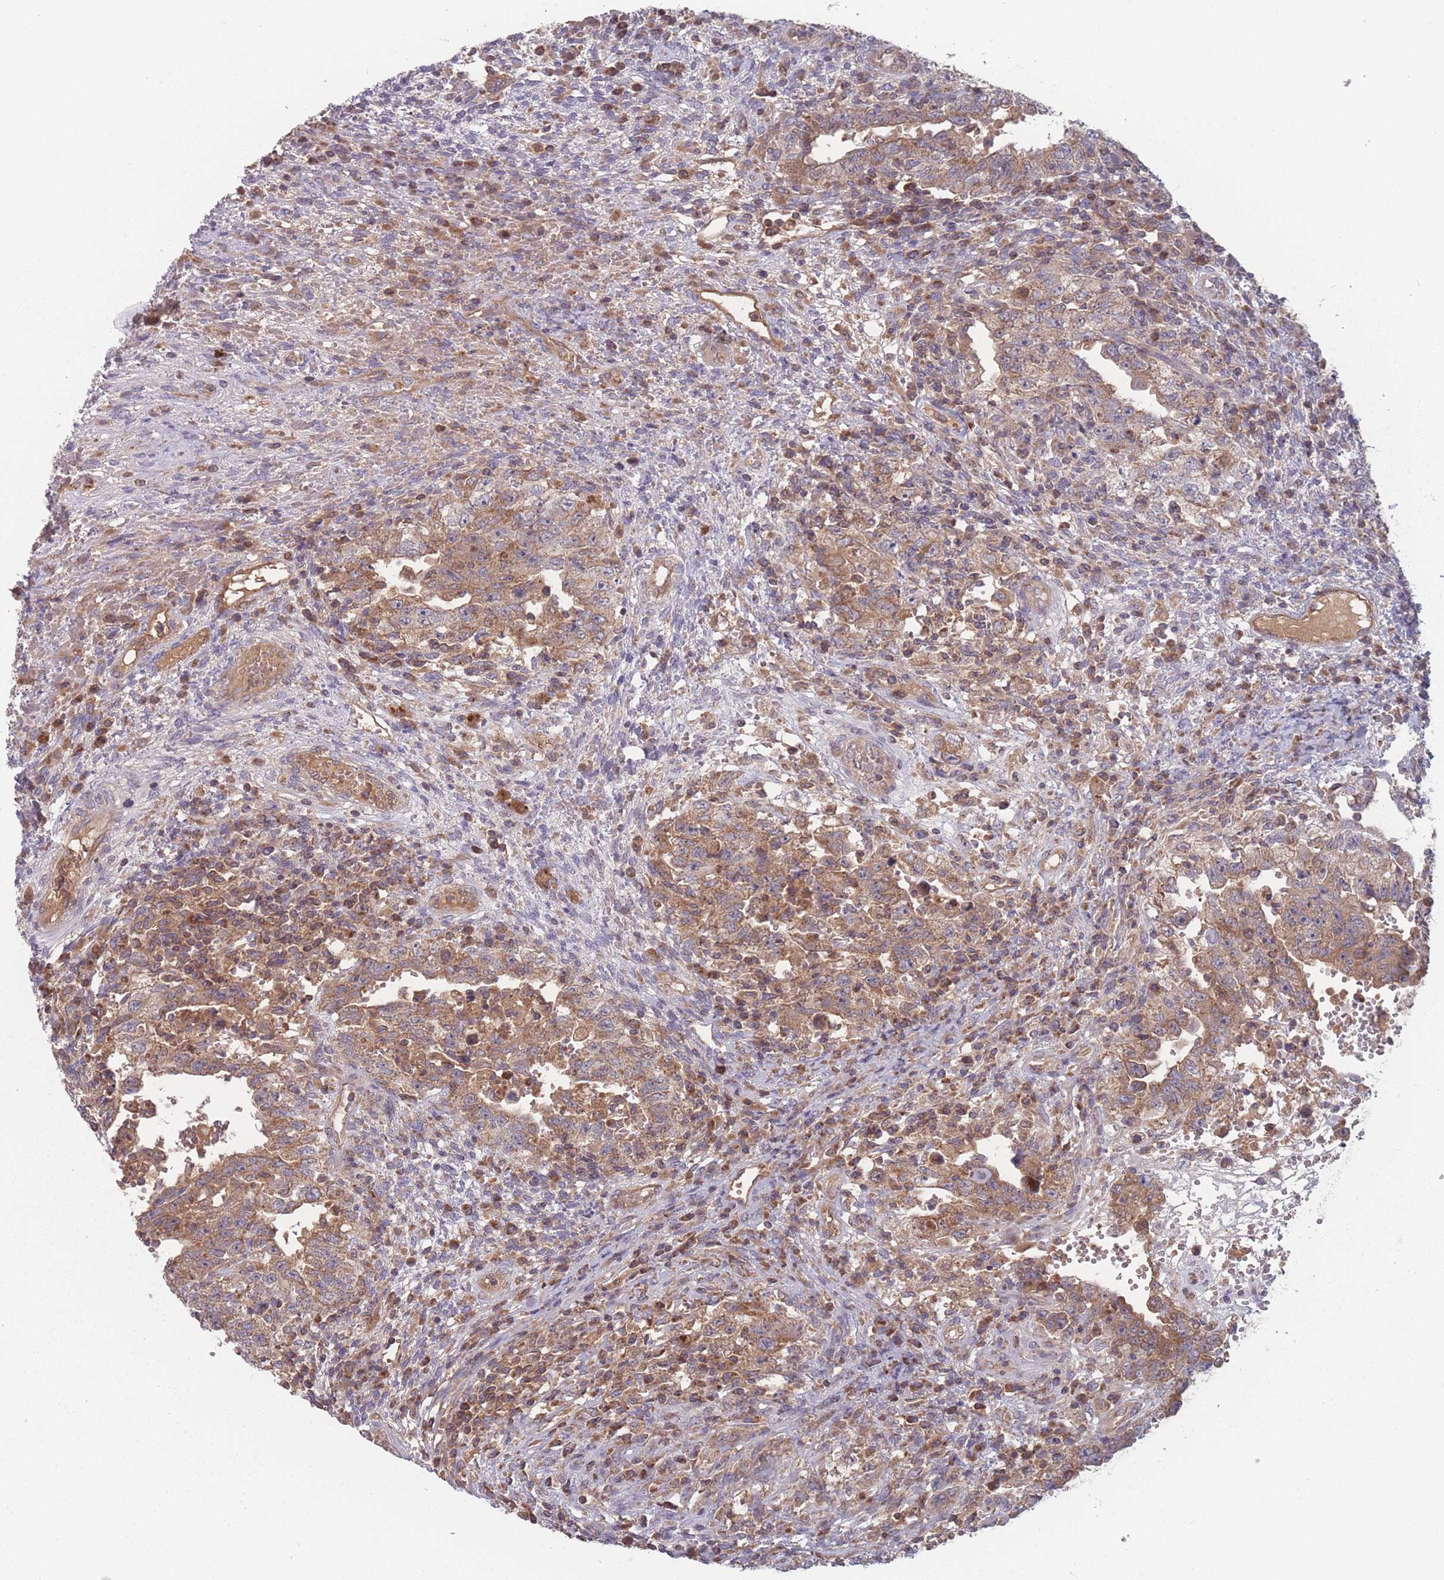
{"staining": {"intensity": "moderate", "quantity": ">75%", "location": "cytoplasmic/membranous"}, "tissue": "testis cancer", "cell_type": "Tumor cells", "image_type": "cancer", "snomed": [{"axis": "morphology", "description": "Carcinoma, Embryonal, NOS"}, {"axis": "topography", "description": "Testis"}], "caption": "Protein staining of testis embryonal carcinoma tissue demonstrates moderate cytoplasmic/membranous positivity in about >75% of tumor cells. The staining was performed using DAB, with brown indicating positive protein expression. Nuclei are stained blue with hematoxylin.", "gene": "ATP5MG", "patient": {"sex": "male", "age": 26}}